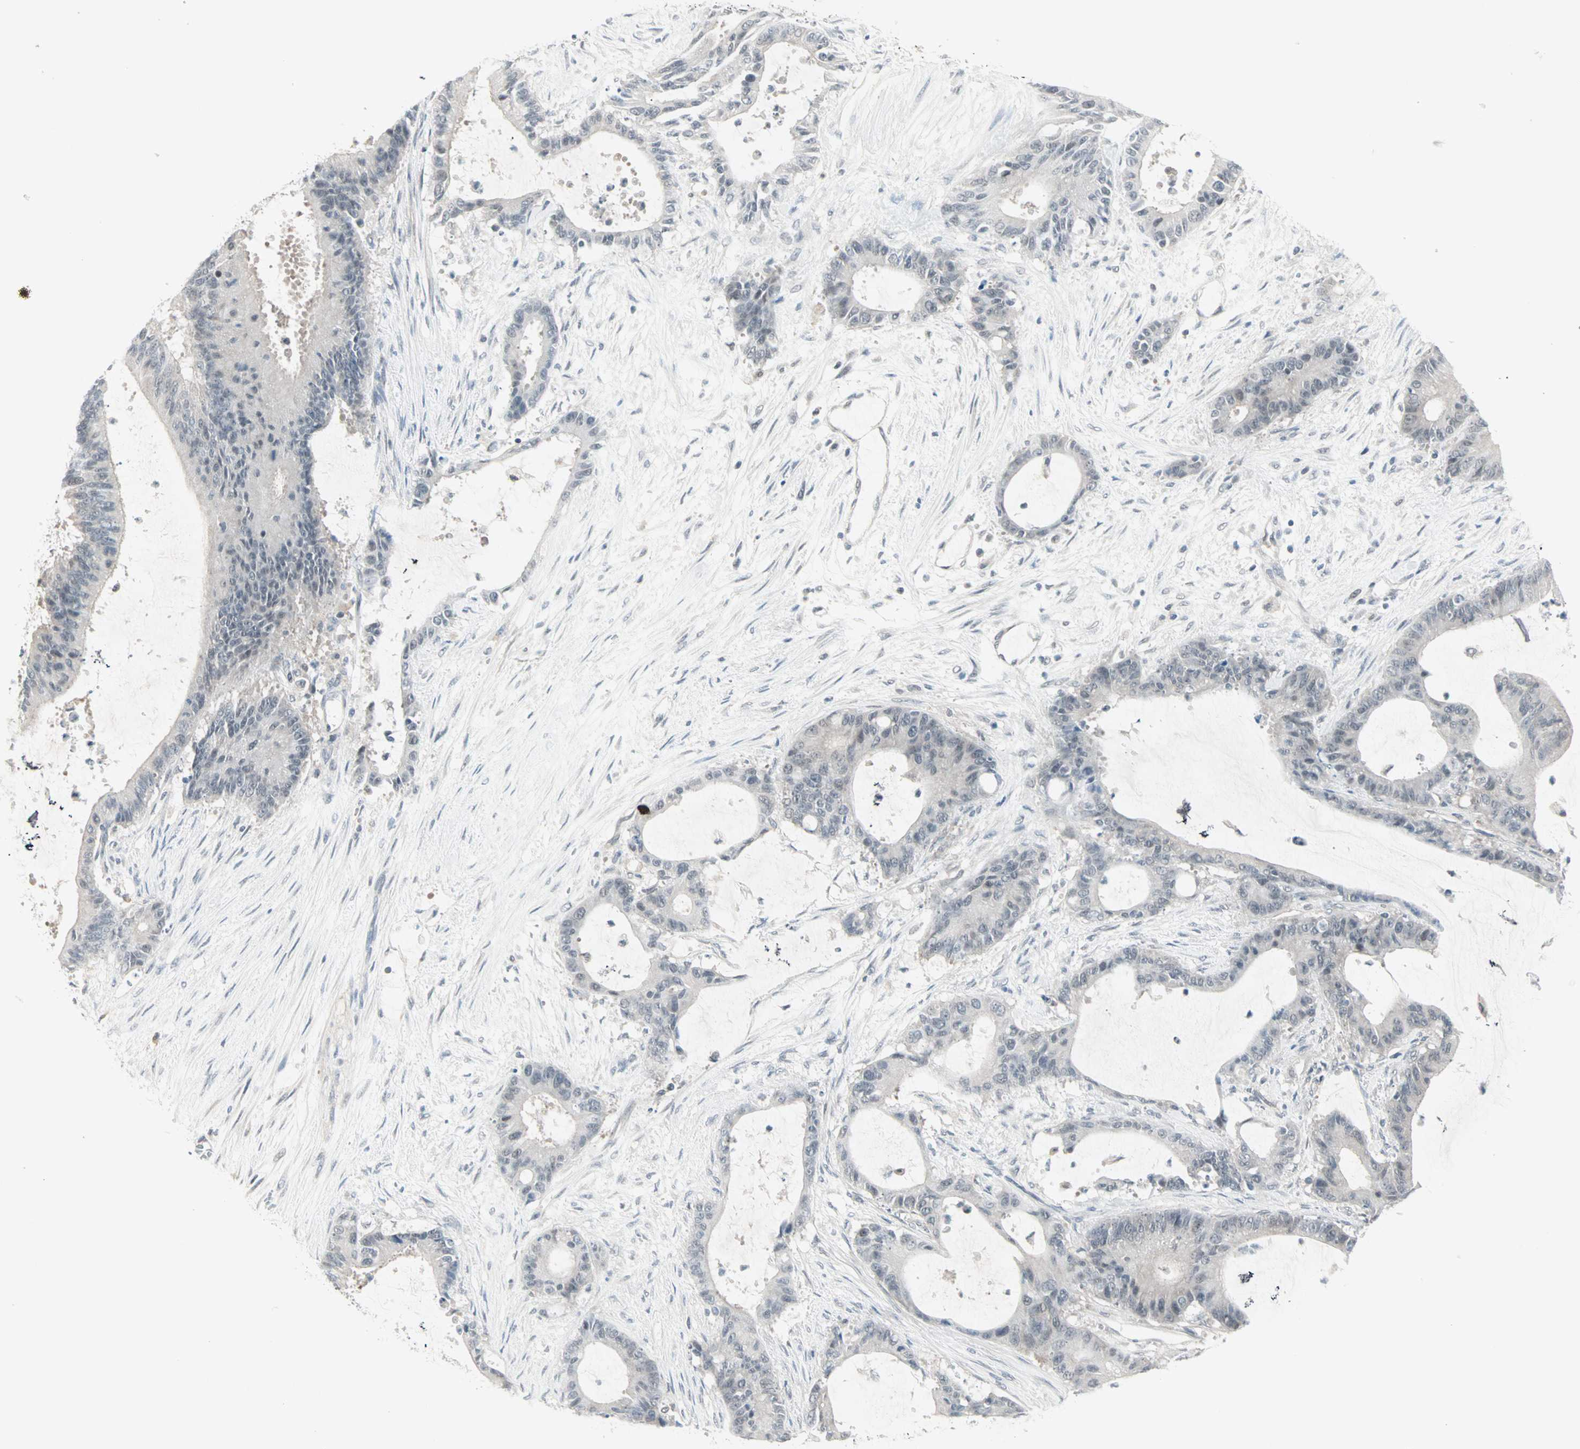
{"staining": {"intensity": "negative", "quantity": "none", "location": "none"}, "tissue": "liver cancer", "cell_type": "Tumor cells", "image_type": "cancer", "snomed": [{"axis": "morphology", "description": "Cholangiocarcinoma"}, {"axis": "topography", "description": "Liver"}], "caption": "This is a photomicrograph of immunohistochemistry (IHC) staining of liver cancer (cholangiocarcinoma), which shows no staining in tumor cells.", "gene": "PTPA", "patient": {"sex": "female", "age": 73}}